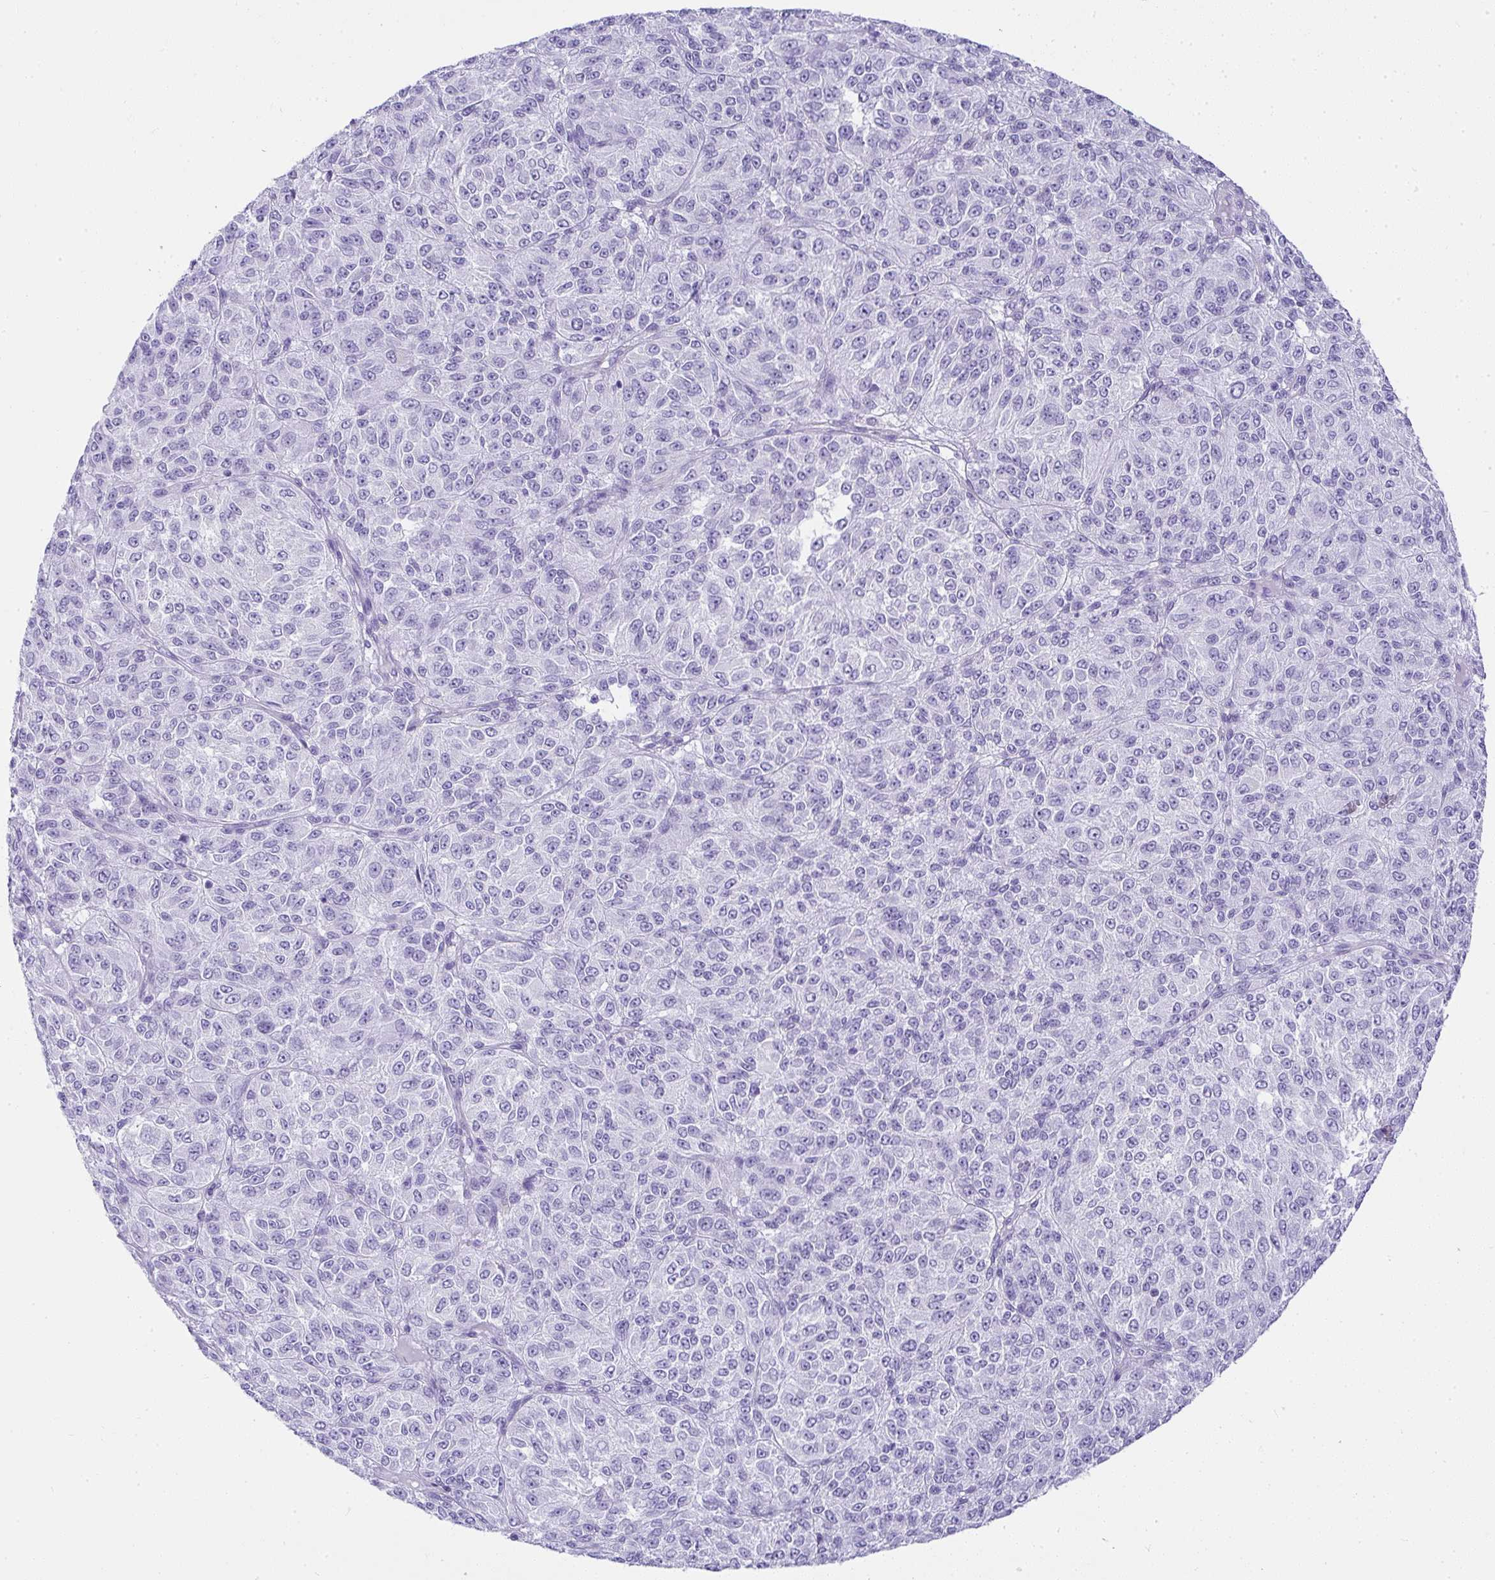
{"staining": {"intensity": "negative", "quantity": "none", "location": "none"}, "tissue": "melanoma", "cell_type": "Tumor cells", "image_type": "cancer", "snomed": [{"axis": "morphology", "description": "Malignant melanoma, Metastatic site"}, {"axis": "topography", "description": "Brain"}], "caption": "A high-resolution photomicrograph shows IHC staining of malignant melanoma (metastatic site), which exhibits no significant positivity in tumor cells.", "gene": "CDADC1", "patient": {"sex": "female", "age": 56}}